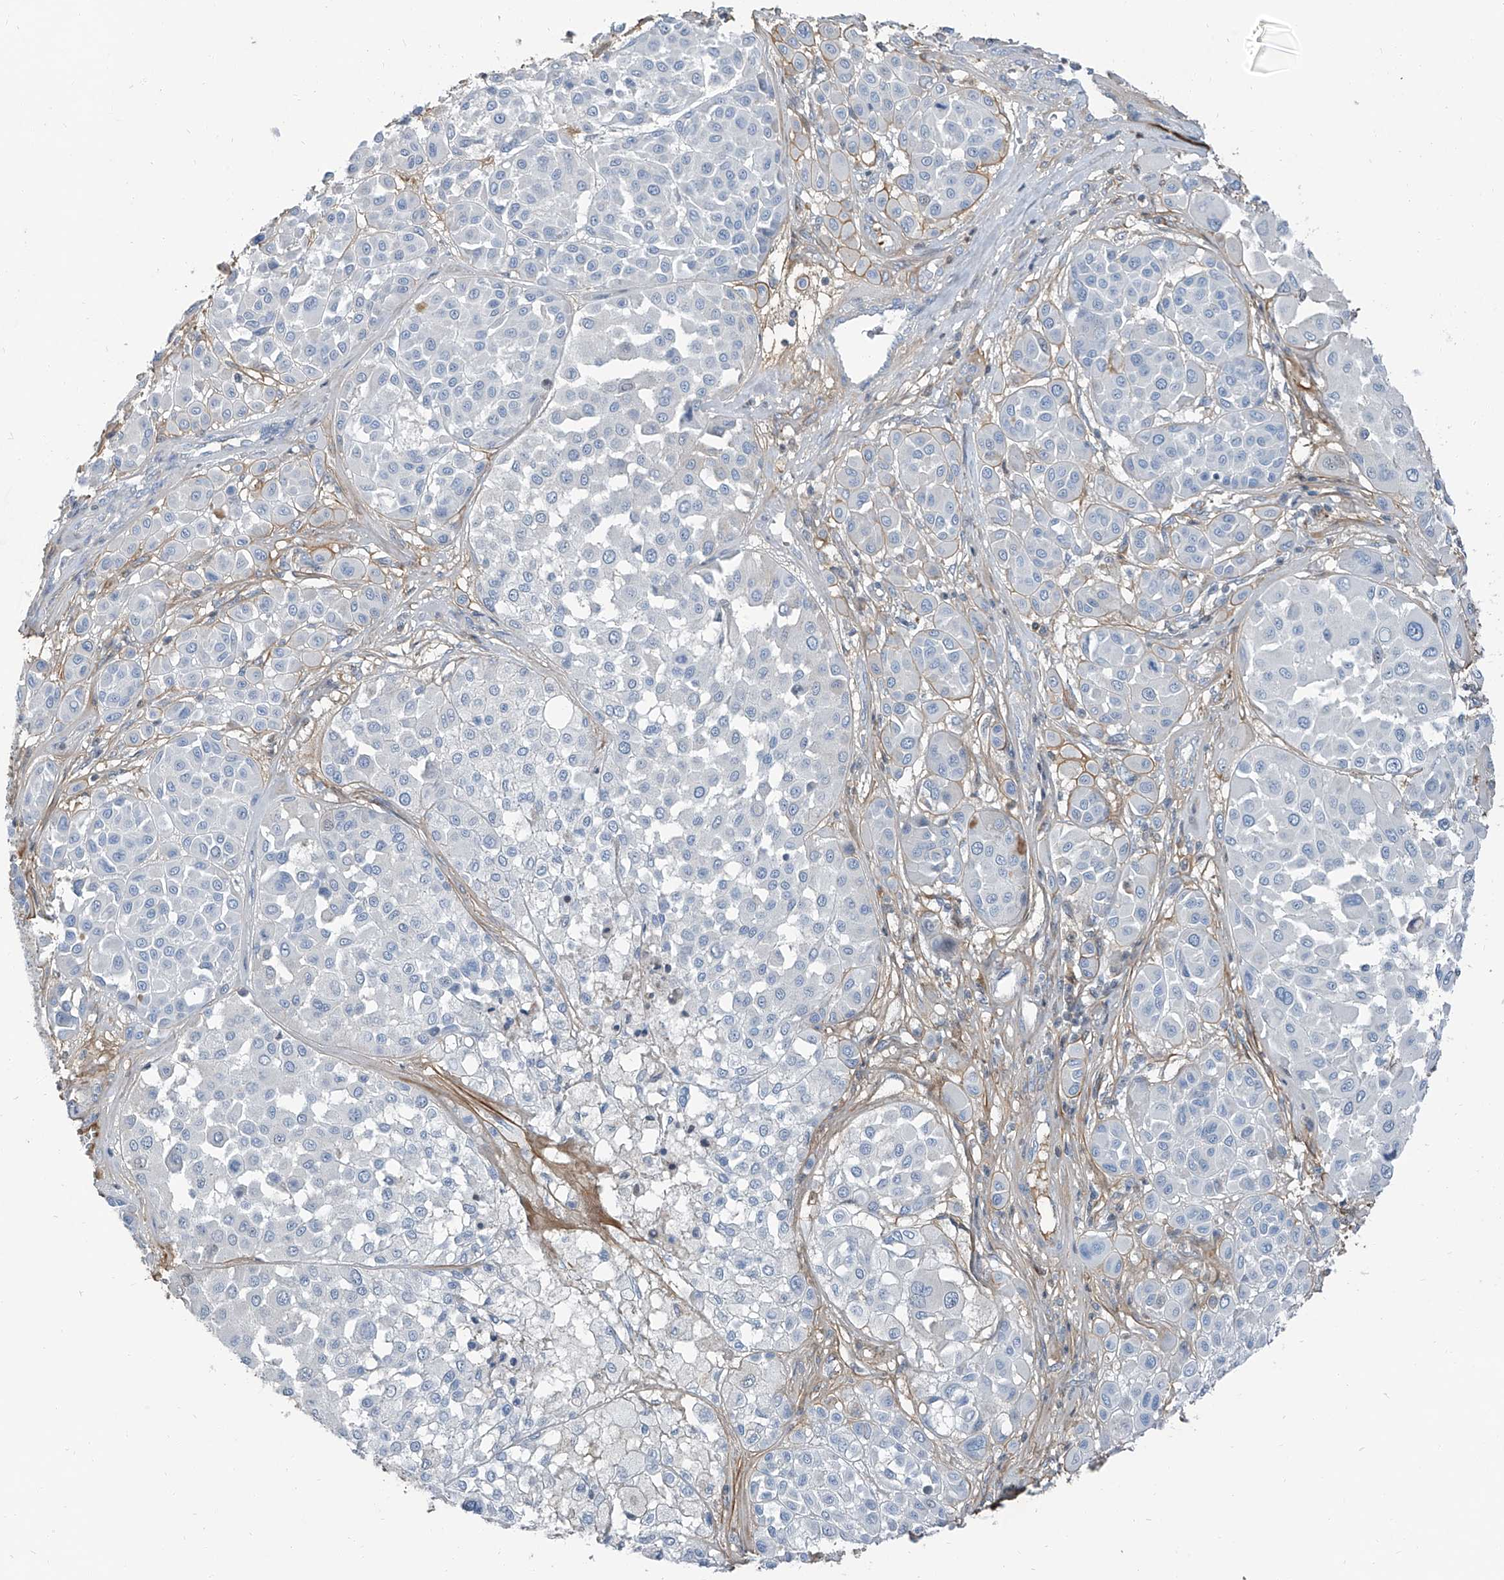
{"staining": {"intensity": "negative", "quantity": "none", "location": "none"}, "tissue": "melanoma", "cell_type": "Tumor cells", "image_type": "cancer", "snomed": [{"axis": "morphology", "description": "Malignant melanoma, Metastatic site"}, {"axis": "topography", "description": "Soft tissue"}], "caption": "This is an immunohistochemistry micrograph of human melanoma. There is no staining in tumor cells.", "gene": "HOXA3", "patient": {"sex": "male", "age": 41}}